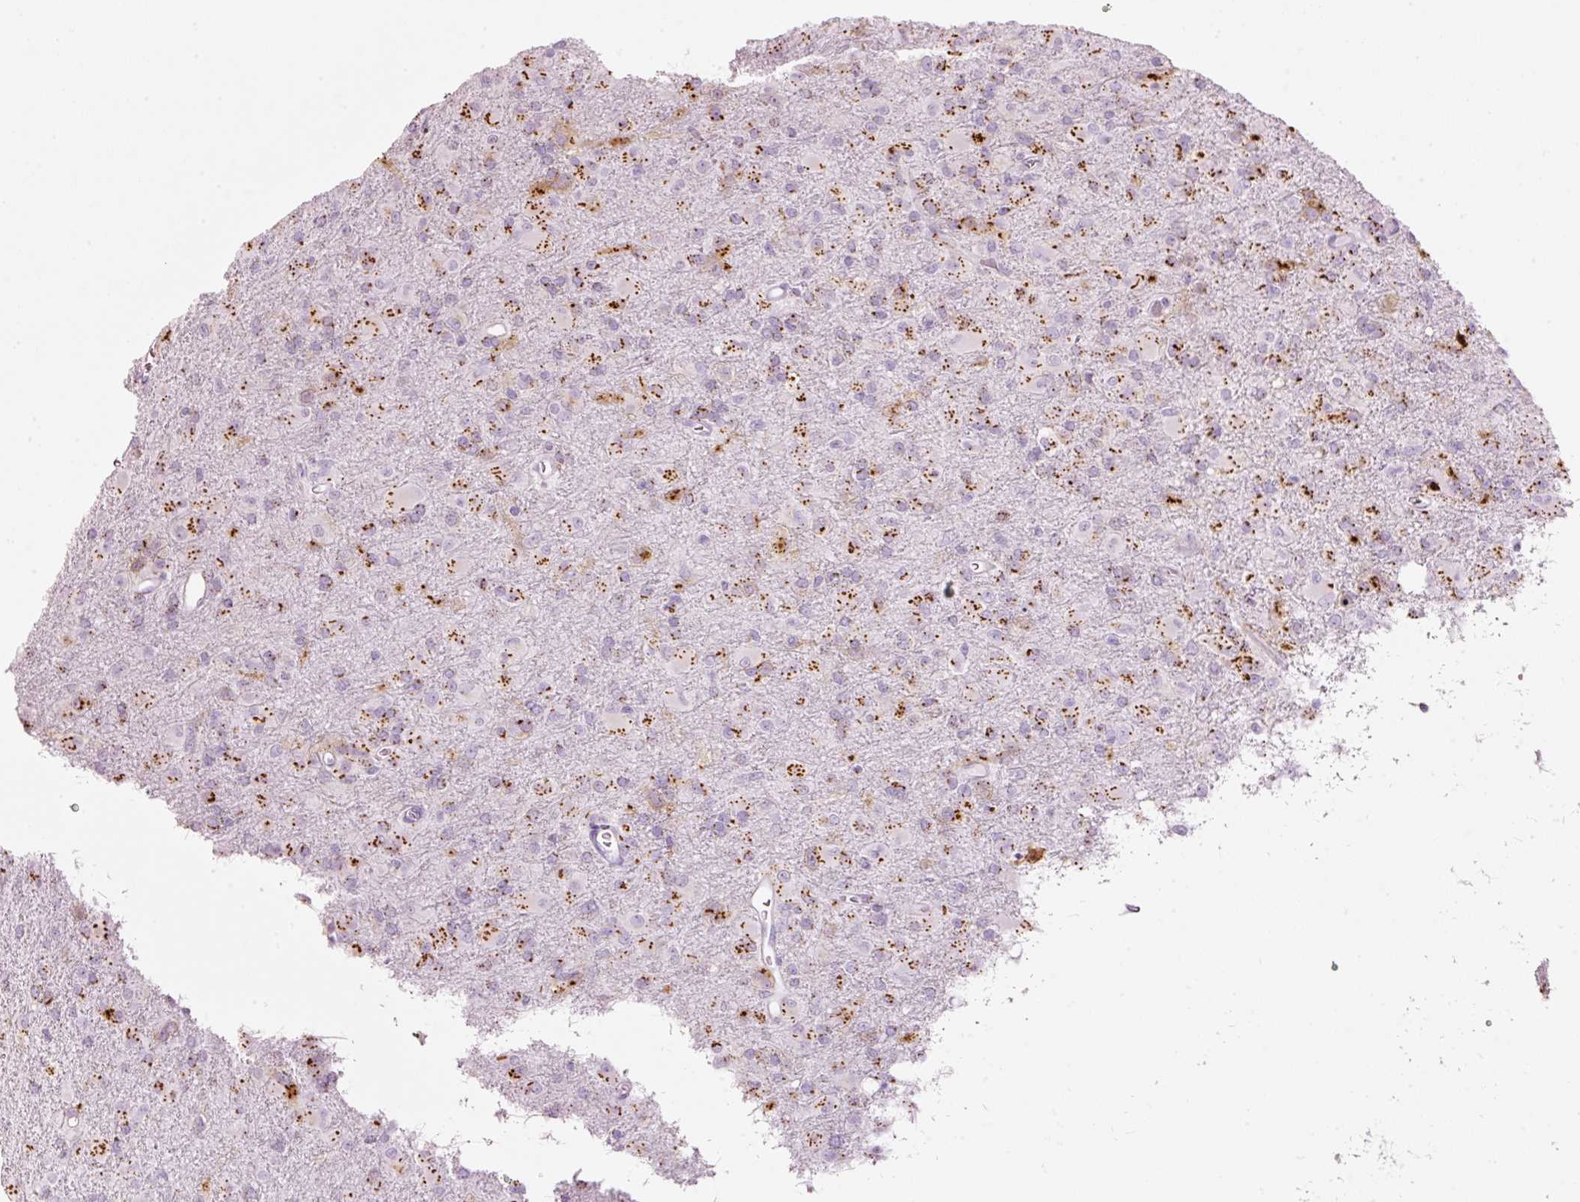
{"staining": {"intensity": "moderate", "quantity": "25%-75%", "location": "cytoplasmic/membranous"}, "tissue": "glioma", "cell_type": "Tumor cells", "image_type": "cancer", "snomed": [{"axis": "morphology", "description": "Glioma, malignant, Low grade"}, {"axis": "topography", "description": "Brain"}], "caption": "Immunohistochemistry (DAB (3,3'-diaminobenzidine)) staining of human malignant glioma (low-grade) exhibits moderate cytoplasmic/membranous protein expression in about 25%-75% of tumor cells. (IHC, brightfield microscopy, high magnification).", "gene": "SDF4", "patient": {"sex": "male", "age": 65}}